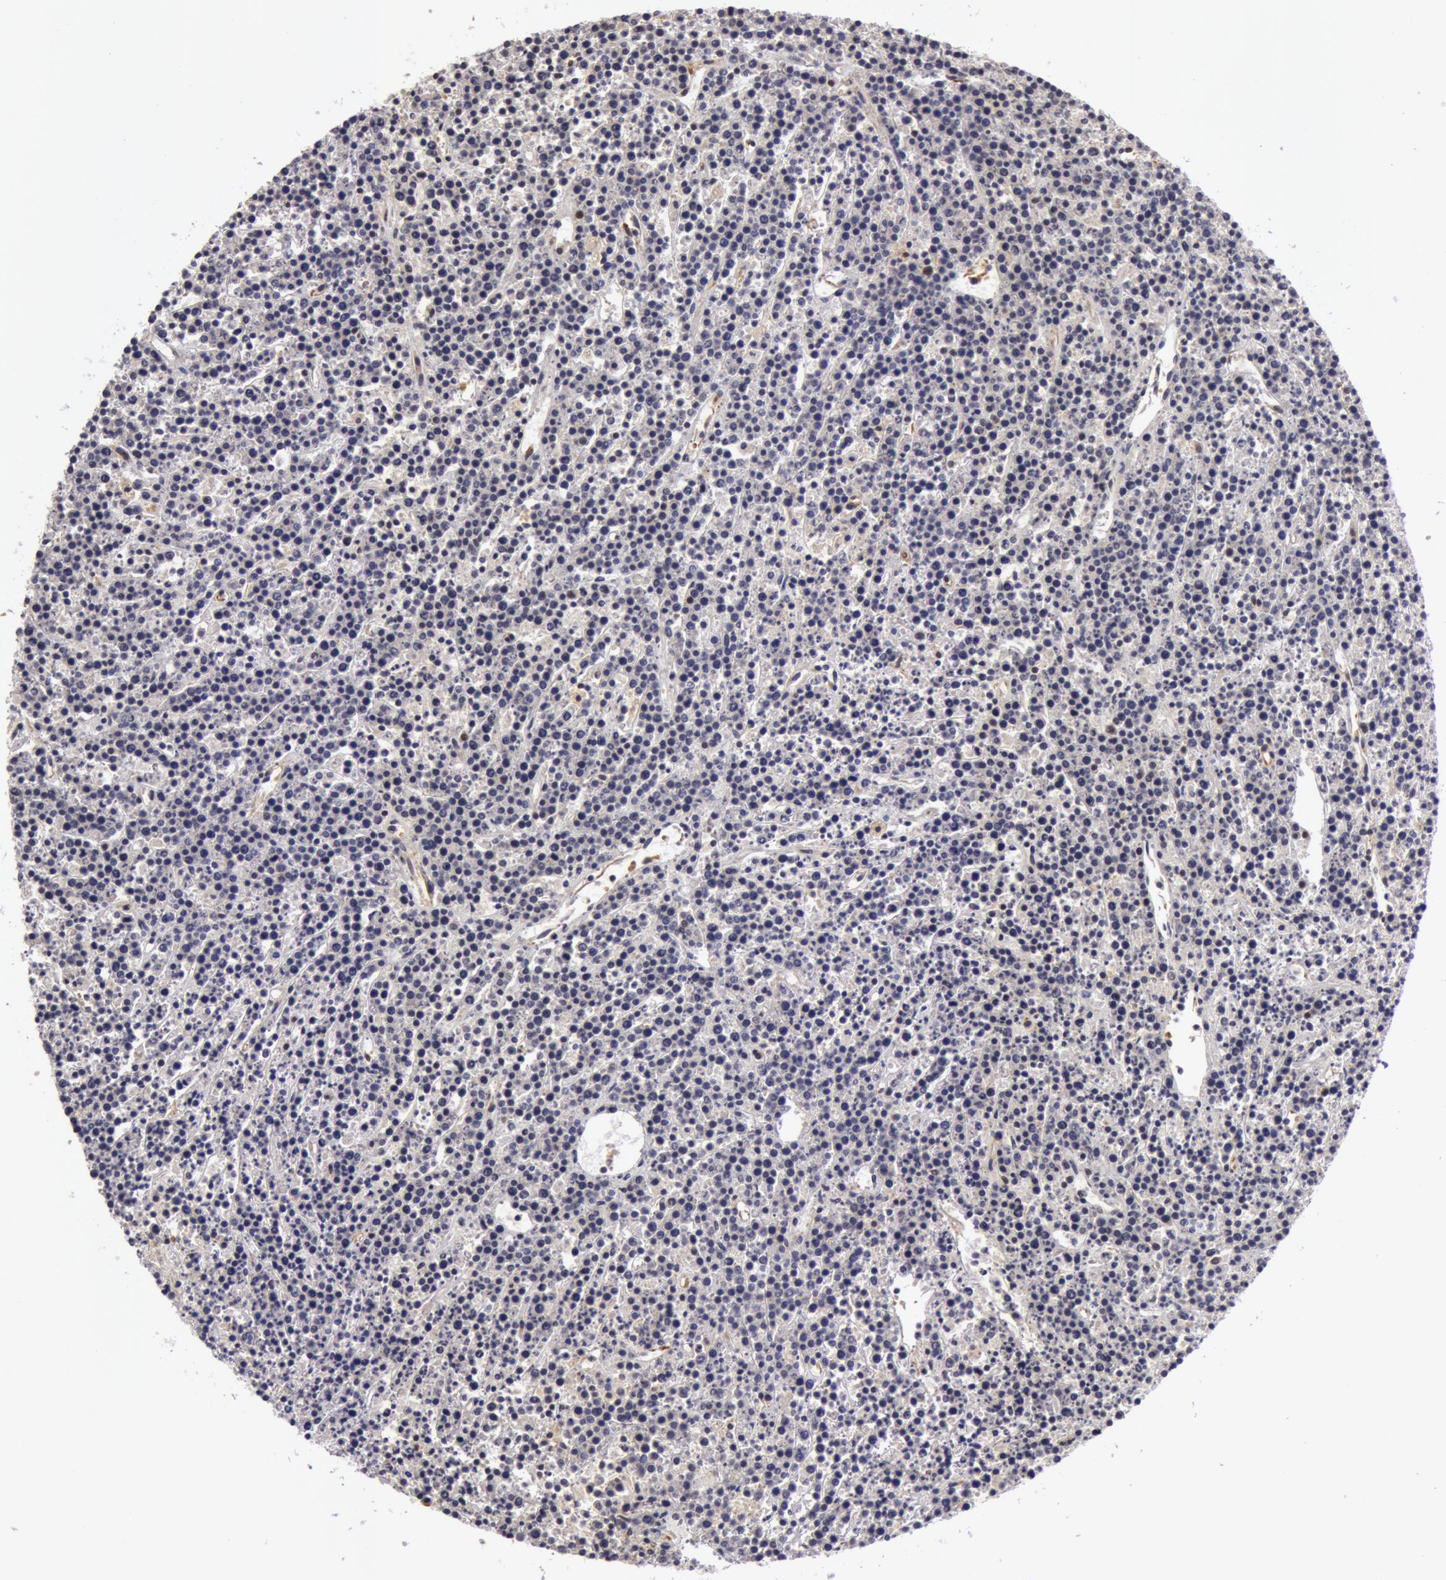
{"staining": {"intensity": "negative", "quantity": "none", "location": "none"}, "tissue": "lymphoma", "cell_type": "Tumor cells", "image_type": "cancer", "snomed": [{"axis": "morphology", "description": "Malignant lymphoma, non-Hodgkin's type, High grade"}, {"axis": "topography", "description": "Ovary"}], "caption": "Human lymphoma stained for a protein using immunohistochemistry (IHC) reveals no positivity in tumor cells.", "gene": "SYTL4", "patient": {"sex": "female", "age": 56}}